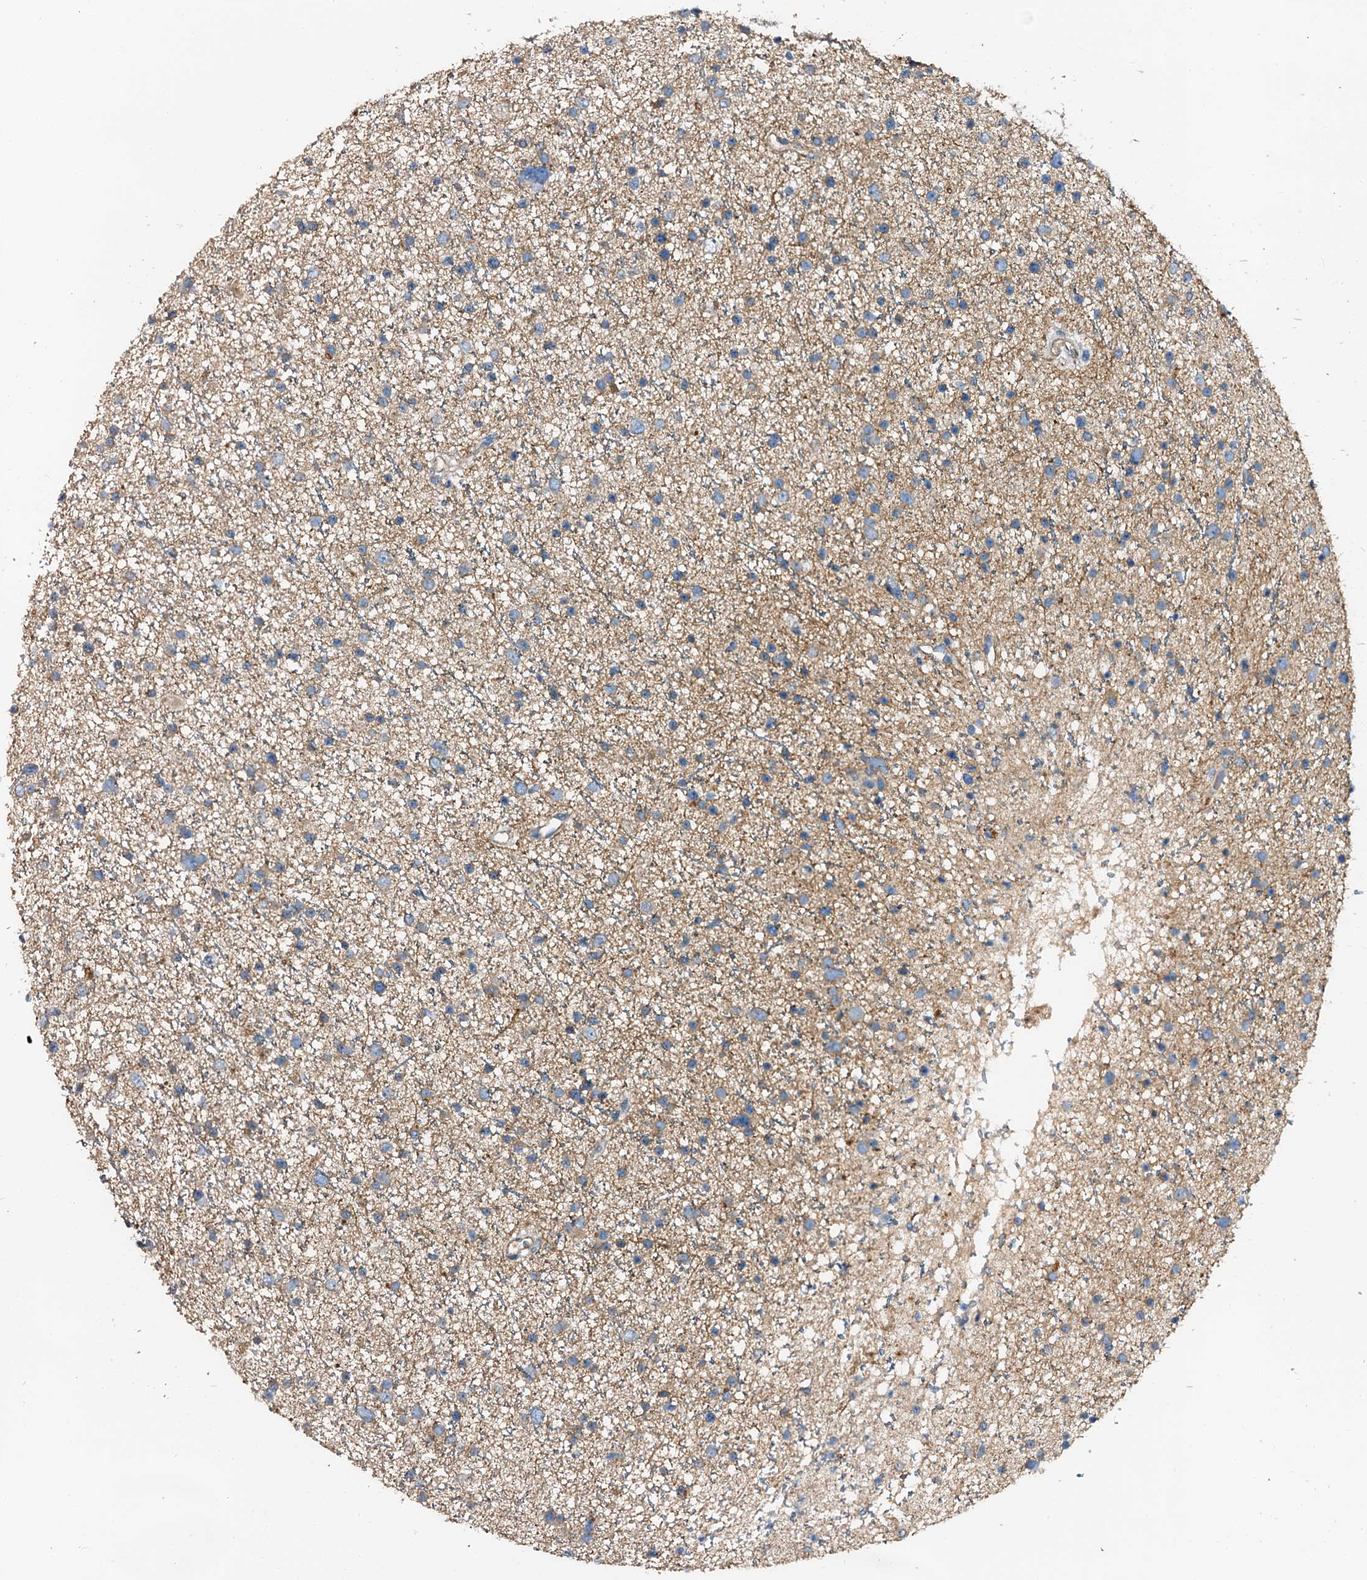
{"staining": {"intensity": "weak", "quantity": "<25%", "location": "cytoplasmic/membranous"}, "tissue": "glioma", "cell_type": "Tumor cells", "image_type": "cancer", "snomed": [{"axis": "morphology", "description": "Glioma, malignant, Low grade"}, {"axis": "topography", "description": "Cerebral cortex"}], "caption": "Tumor cells show no significant protein expression in malignant glioma (low-grade).", "gene": "FIBIN", "patient": {"sex": "female", "age": 39}}